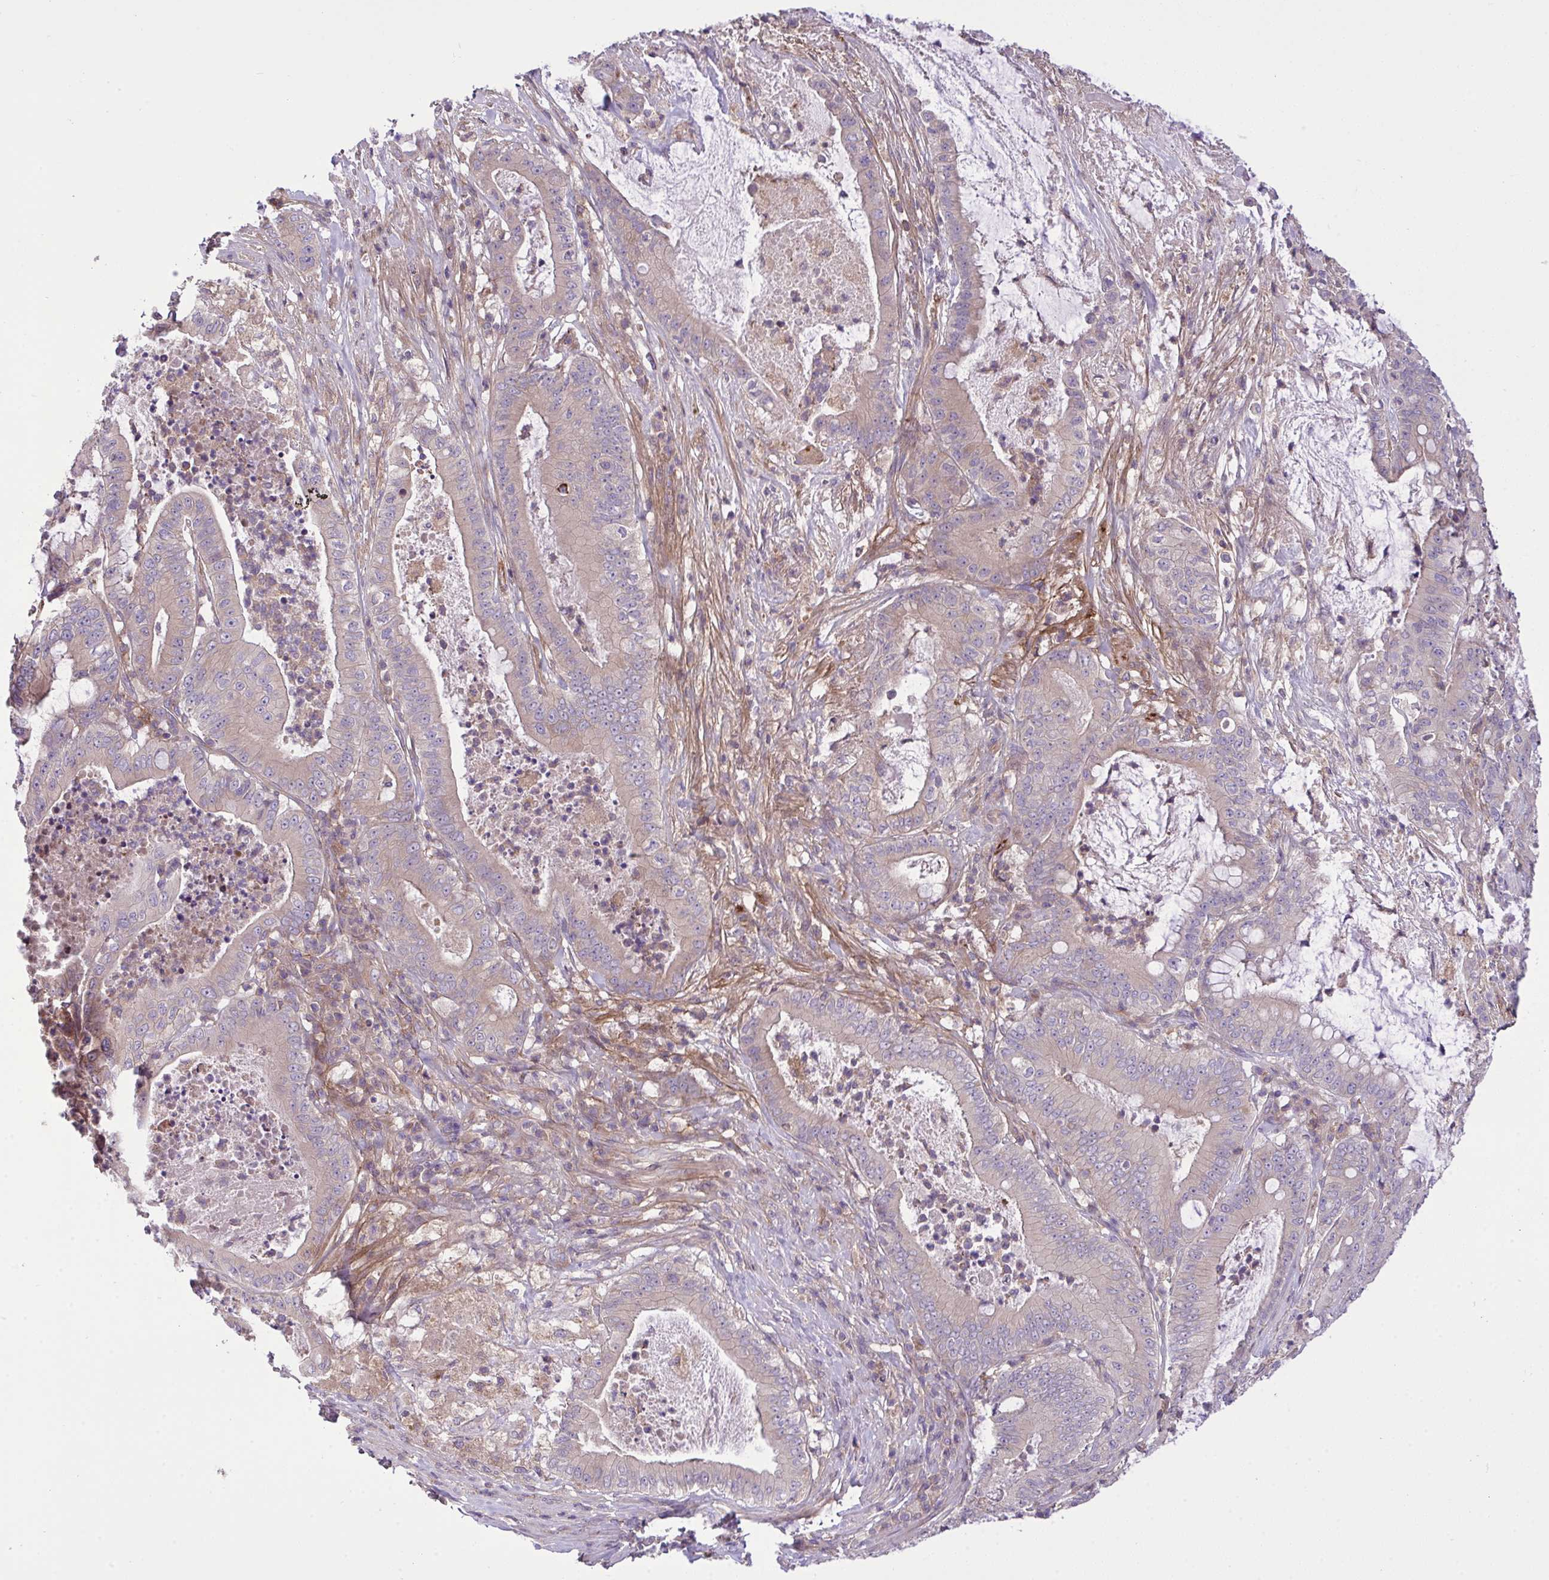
{"staining": {"intensity": "weak", "quantity": "<25%", "location": "cytoplasmic/membranous"}, "tissue": "pancreatic cancer", "cell_type": "Tumor cells", "image_type": "cancer", "snomed": [{"axis": "morphology", "description": "Adenocarcinoma, NOS"}, {"axis": "topography", "description": "Pancreas"}], "caption": "IHC image of human pancreatic adenocarcinoma stained for a protein (brown), which demonstrates no staining in tumor cells.", "gene": "GRB14", "patient": {"sex": "male", "age": 71}}